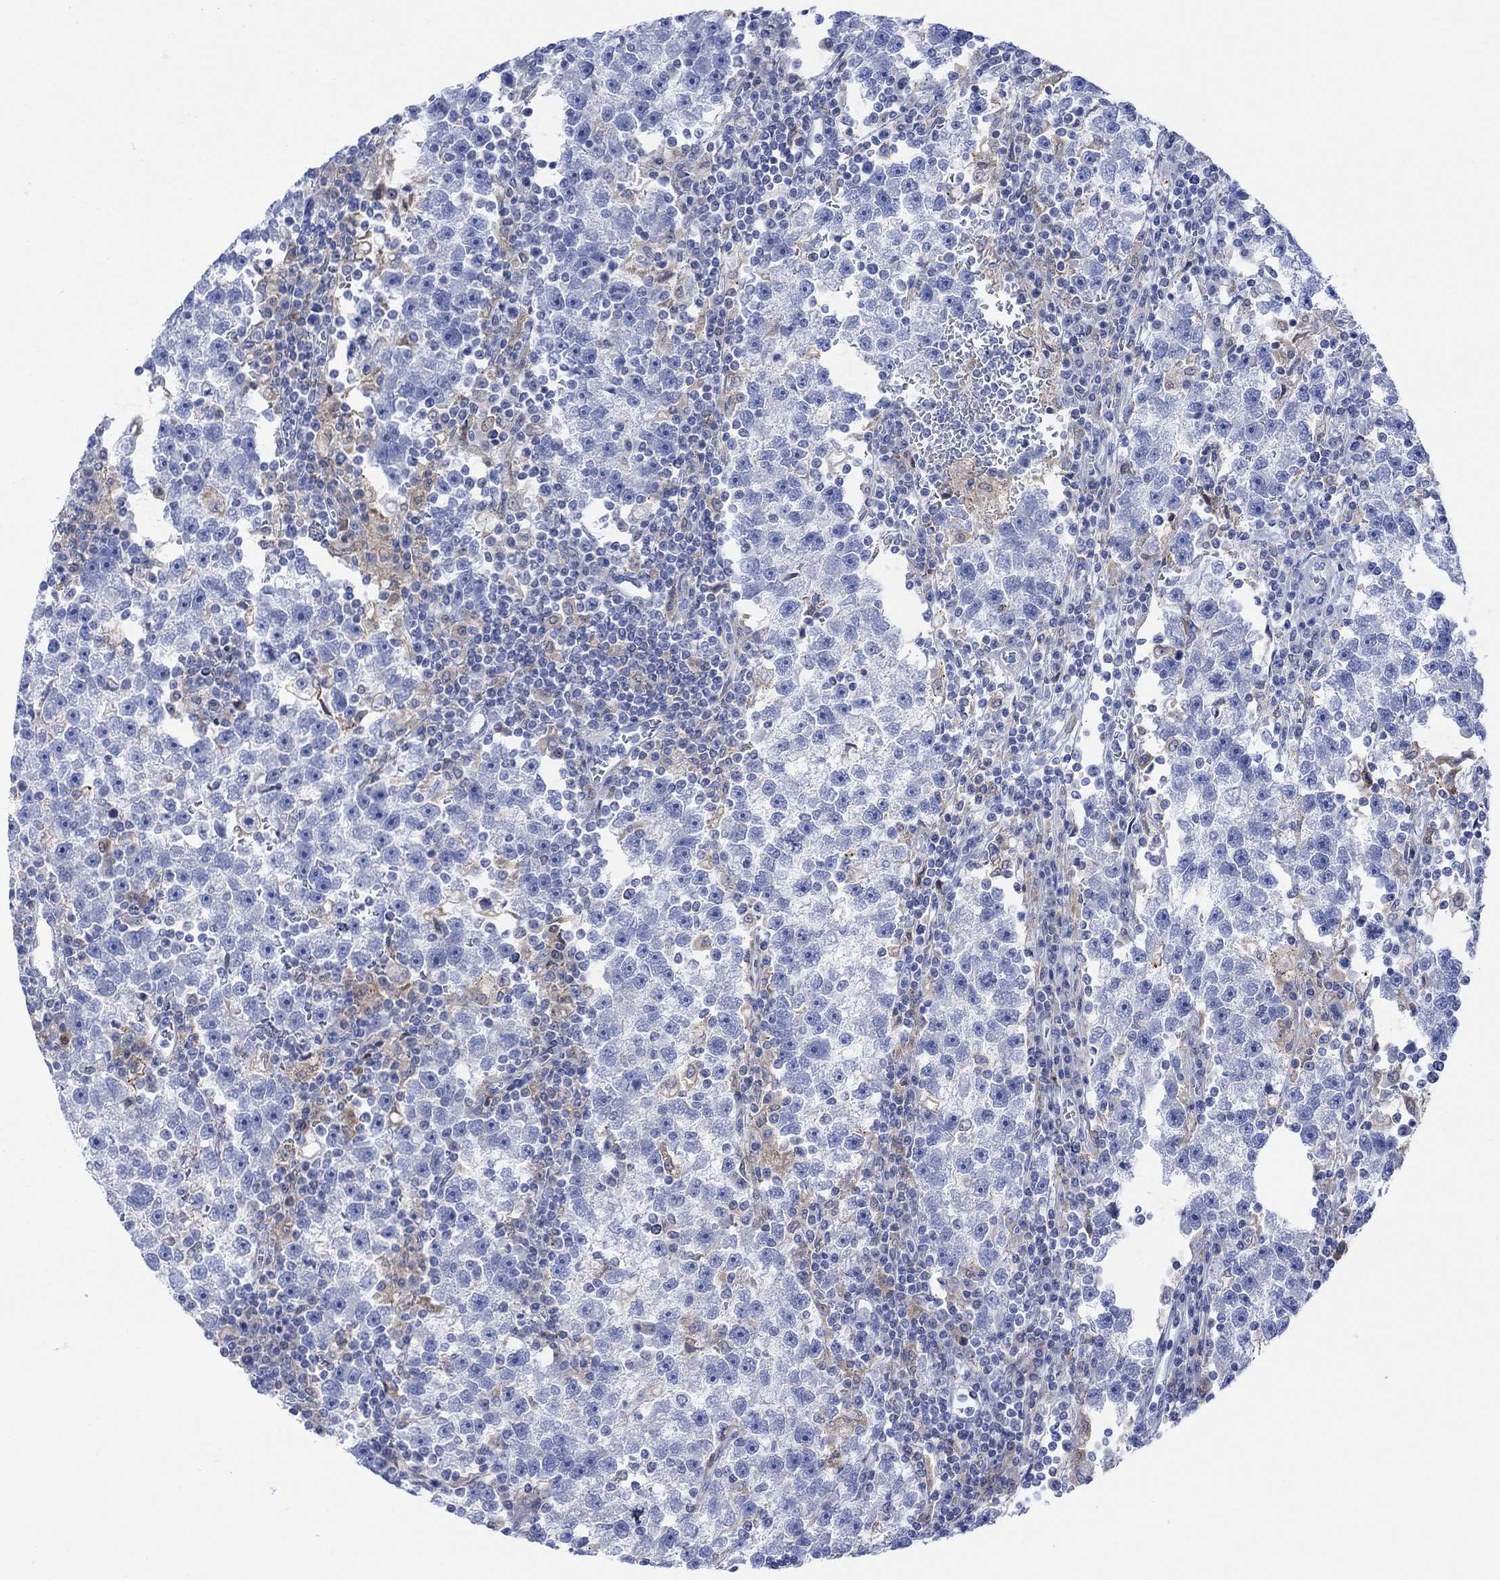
{"staining": {"intensity": "negative", "quantity": "none", "location": "none"}, "tissue": "testis cancer", "cell_type": "Tumor cells", "image_type": "cancer", "snomed": [{"axis": "morphology", "description": "Seminoma, NOS"}, {"axis": "topography", "description": "Testis"}], "caption": "The histopathology image shows no significant expression in tumor cells of seminoma (testis).", "gene": "TLDC2", "patient": {"sex": "male", "age": 47}}